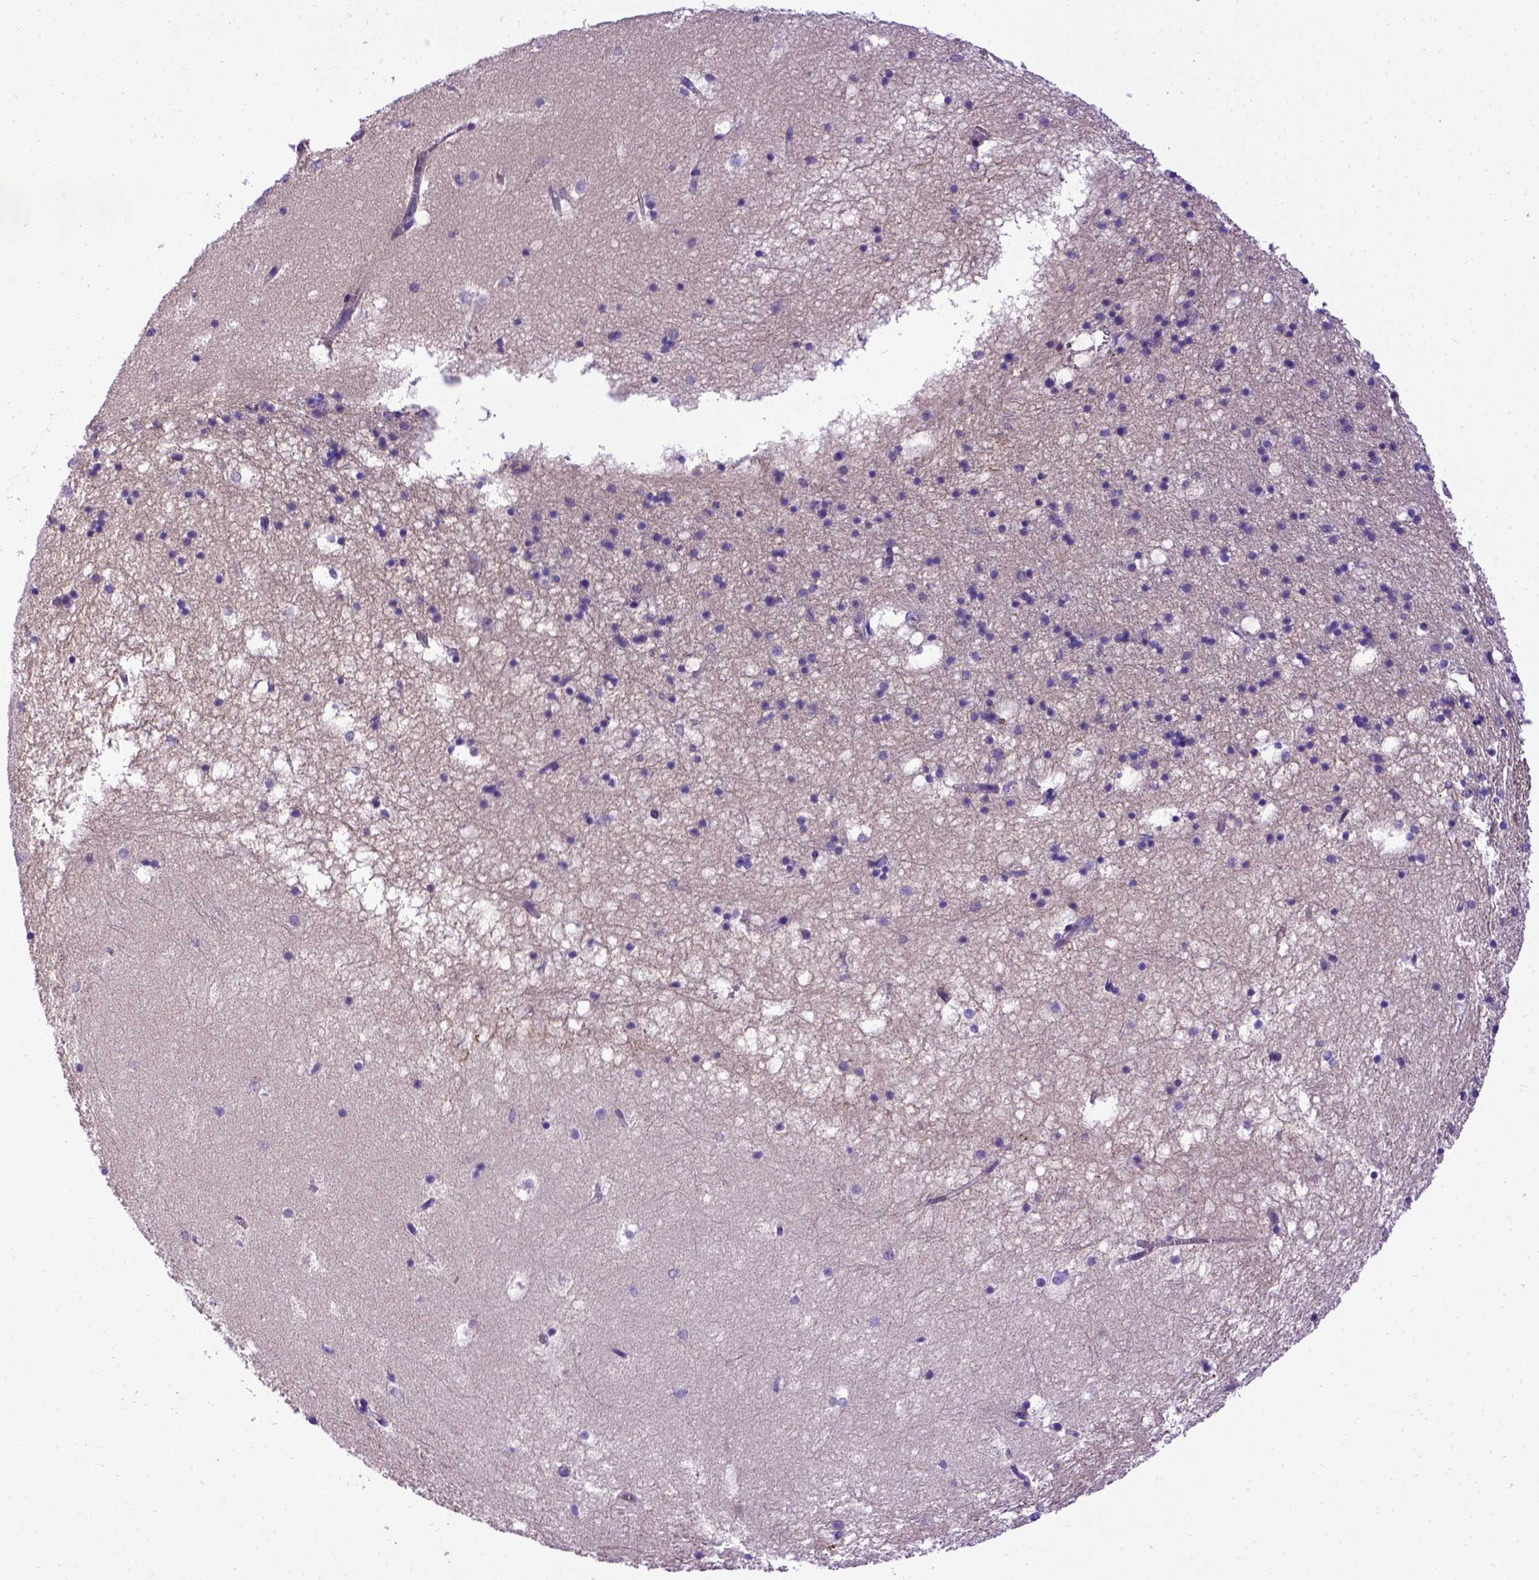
{"staining": {"intensity": "negative", "quantity": "none", "location": "none"}, "tissue": "hippocampus", "cell_type": "Glial cells", "image_type": "normal", "snomed": [{"axis": "morphology", "description": "Normal tissue, NOS"}, {"axis": "topography", "description": "Hippocampus"}], "caption": "Immunohistochemistry micrograph of benign hippocampus: human hippocampus stained with DAB exhibits no significant protein staining in glial cells.", "gene": "ADAM12", "patient": {"sex": "male", "age": 58}}